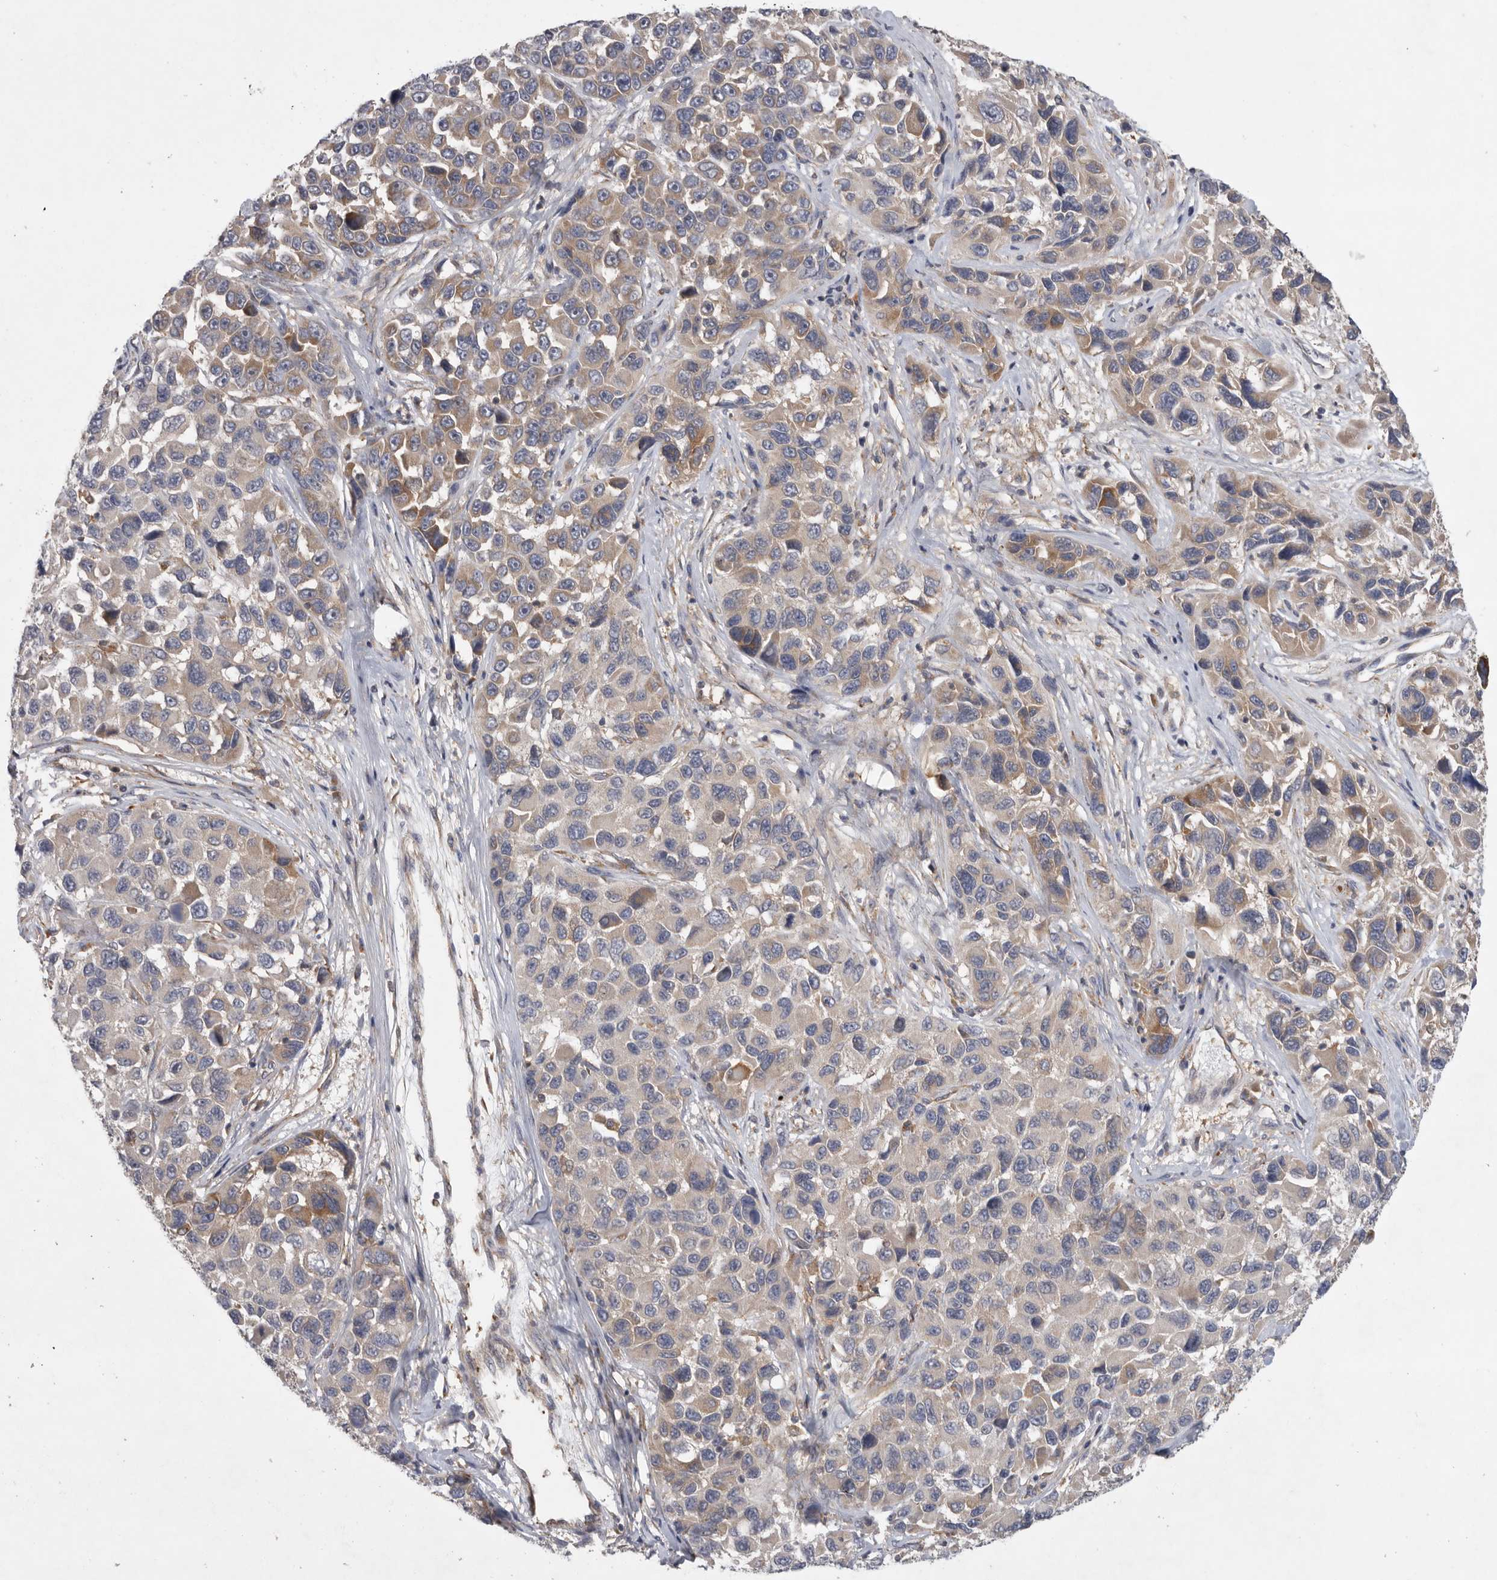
{"staining": {"intensity": "moderate", "quantity": "25%-75%", "location": "cytoplasmic/membranous"}, "tissue": "melanoma", "cell_type": "Tumor cells", "image_type": "cancer", "snomed": [{"axis": "morphology", "description": "Malignant melanoma, NOS"}, {"axis": "topography", "description": "Skin"}], "caption": "Immunohistochemistry of human melanoma displays medium levels of moderate cytoplasmic/membranous positivity in about 25%-75% of tumor cells.", "gene": "C1orf109", "patient": {"sex": "male", "age": 53}}